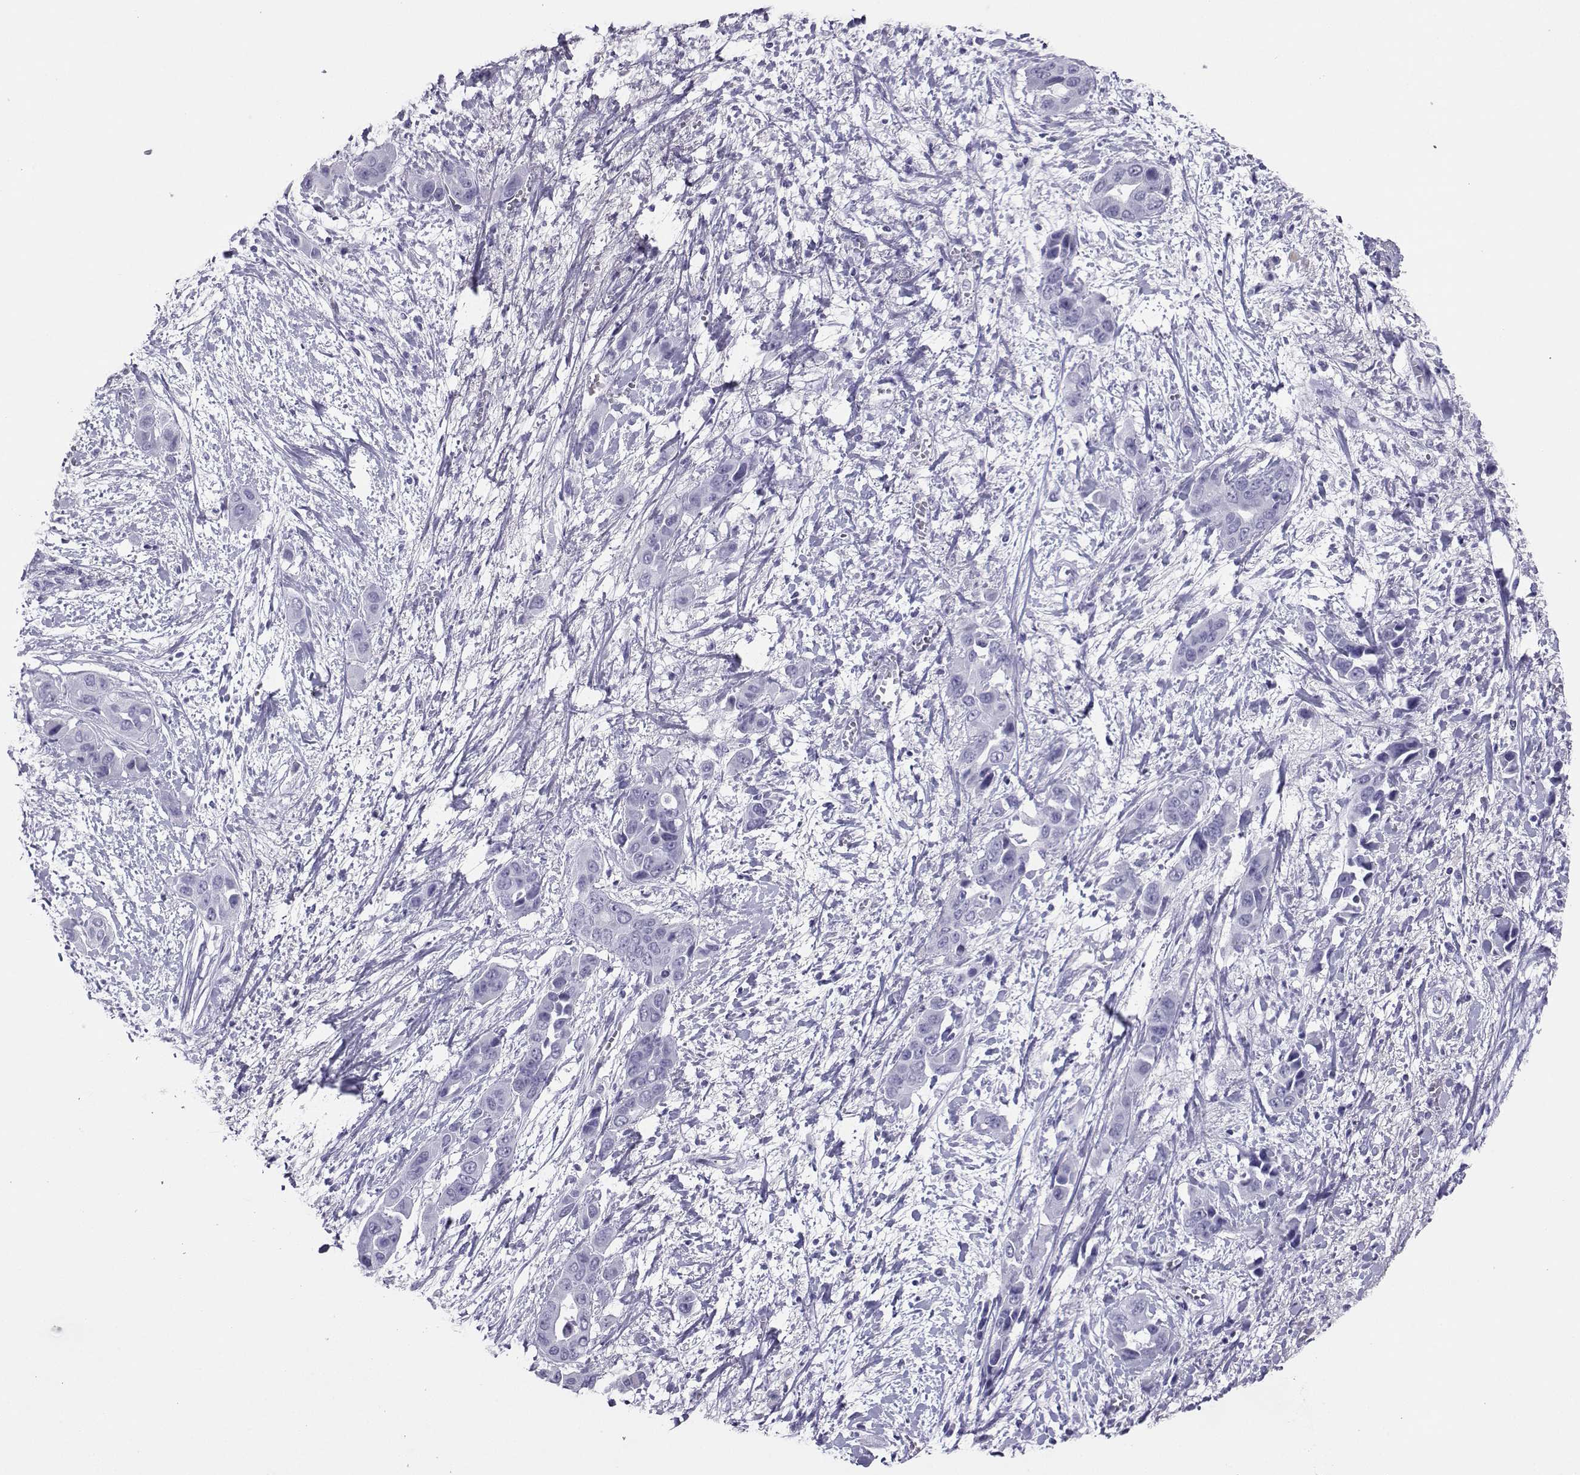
{"staining": {"intensity": "negative", "quantity": "none", "location": "none"}, "tissue": "liver cancer", "cell_type": "Tumor cells", "image_type": "cancer", "snomed": [{"axis": "morphology", "description": "Cholangiocarcinoma"}, {"axis": "topography", "description": "Liver"}], "caption": "Histopathology image shows no significant protein expression in tumor cells of liver cancer.", "gene": "LORICRIN", "patient": {"sex": "female", "age": 52}}